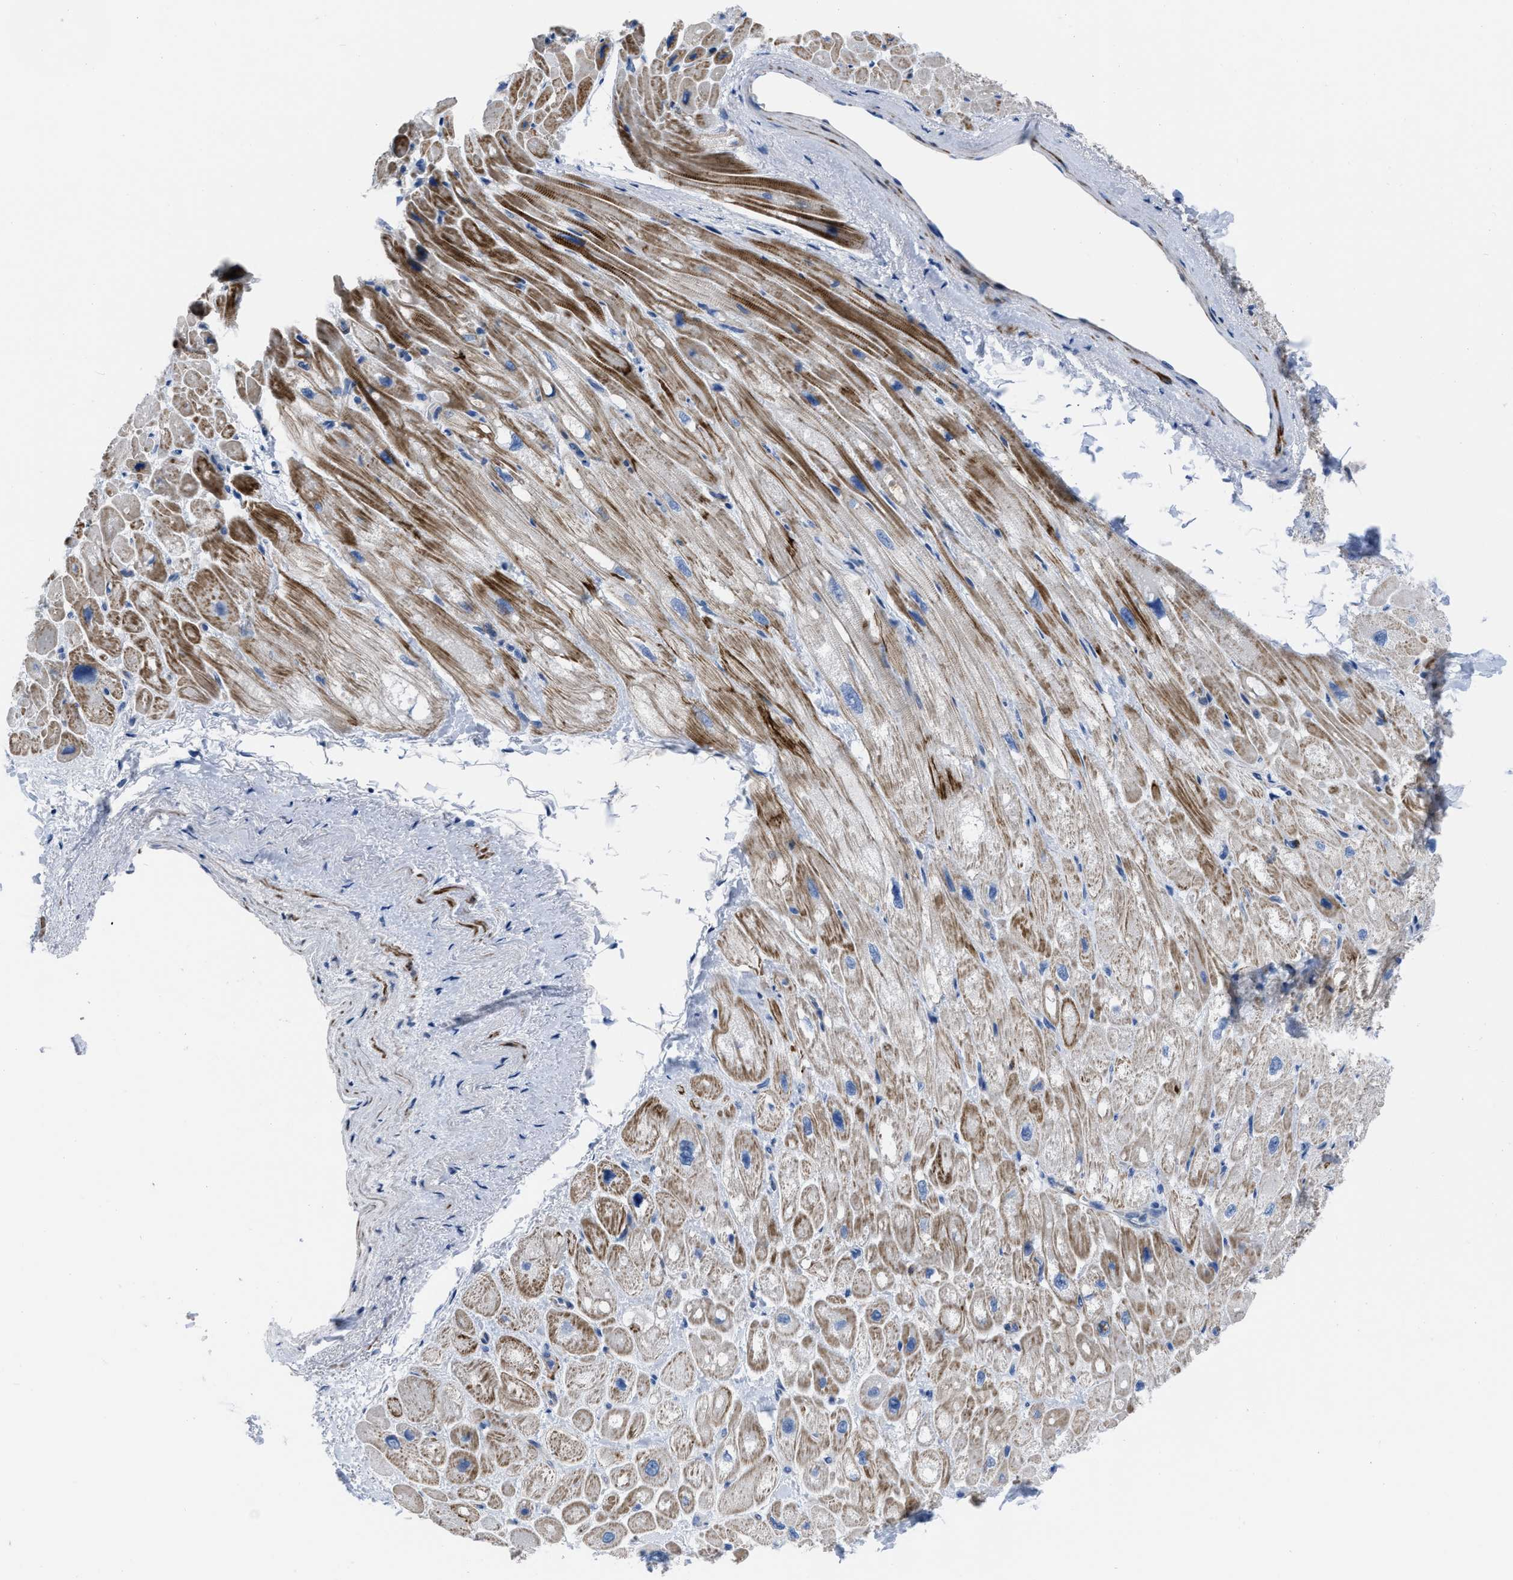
{"staining": {"intensity": "strong", "quantity": "25%-75%", "location": "cytoplasmic/membranous"}, "tissue": "heart muscle", "cell_type": "Cardiomyocytes", "image_type": "normal", "snomed": [{"axis": "morphology", "description": "Normal tissue, NOS"}, {"axis": "topography", "description": "Heart"}], "caption": "Immunohistochemical staining of normal human heart muscle exhibits 25%-75% levels of strong cytoplasmic/membranous protein positivity in about 25%-75% of cardiomyocytes.", "gene": "PRMT2", "patient": {"sex": "male", "age": 49}}